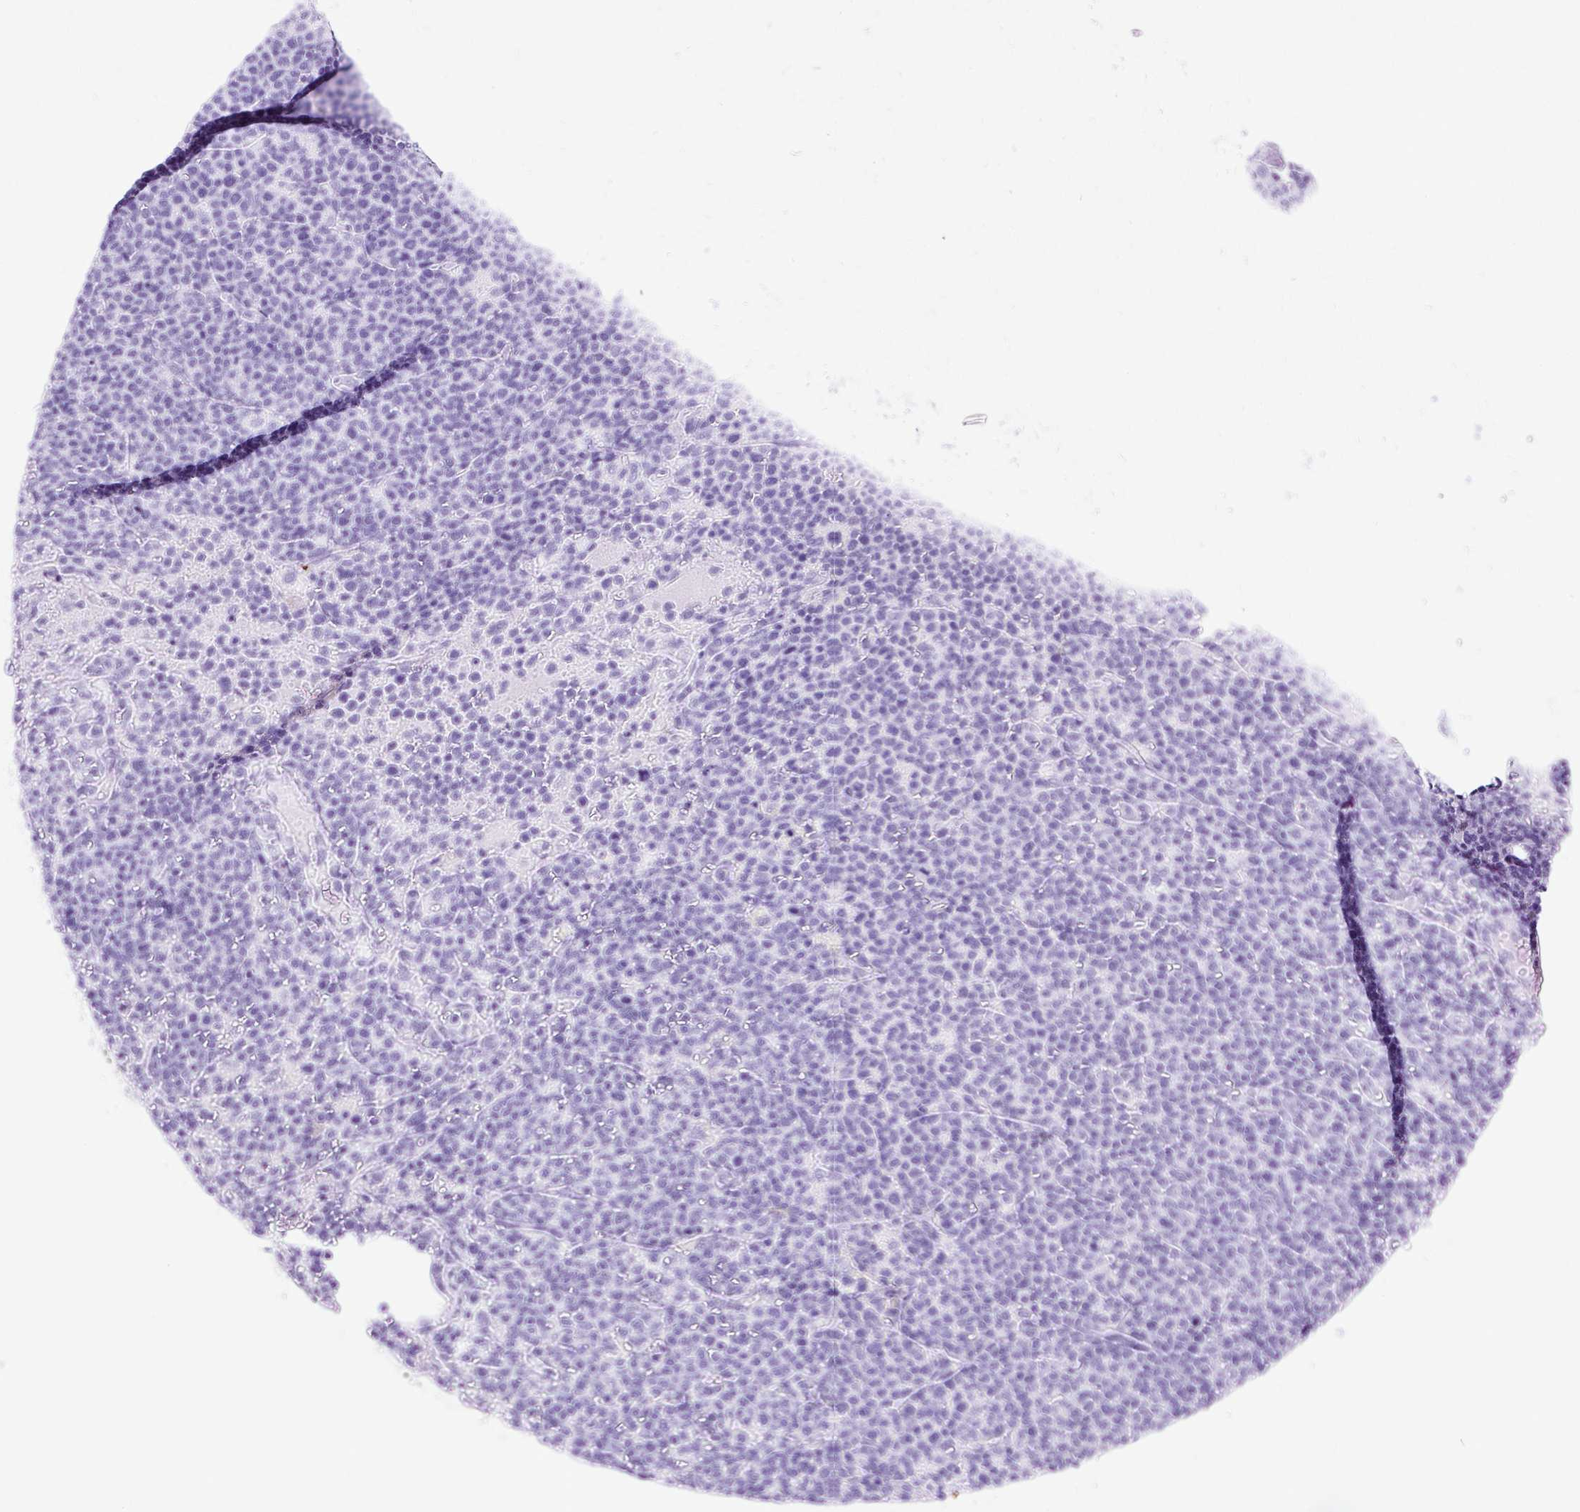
{"staining": {"intensity": "negative", "quantity": "none", "location": "none"}, "tissue": "lymphoma", "cell_type": "Tumor cells", "image_type": "cancer", "snomed": [{"axis": "morphology", "description": "Malignant lymphoma, non-Hodgkin's type, High grade"}, {"axis": "topography", "description": "Lymph node"}], "caption": "A micrograph of human high-grade malignant lymphoma, non-Hodgkin's type is negative for staining in tumor cells. The staining was performed using DAB (3,3'-diaminobenzidine) to visualize the protein expression in brown, while the nuclei were stained in blue with hematoxylin (Magnification: 20x).", "gene": "SLC8A2", "patient": {"sex": "male", "age": 61}}